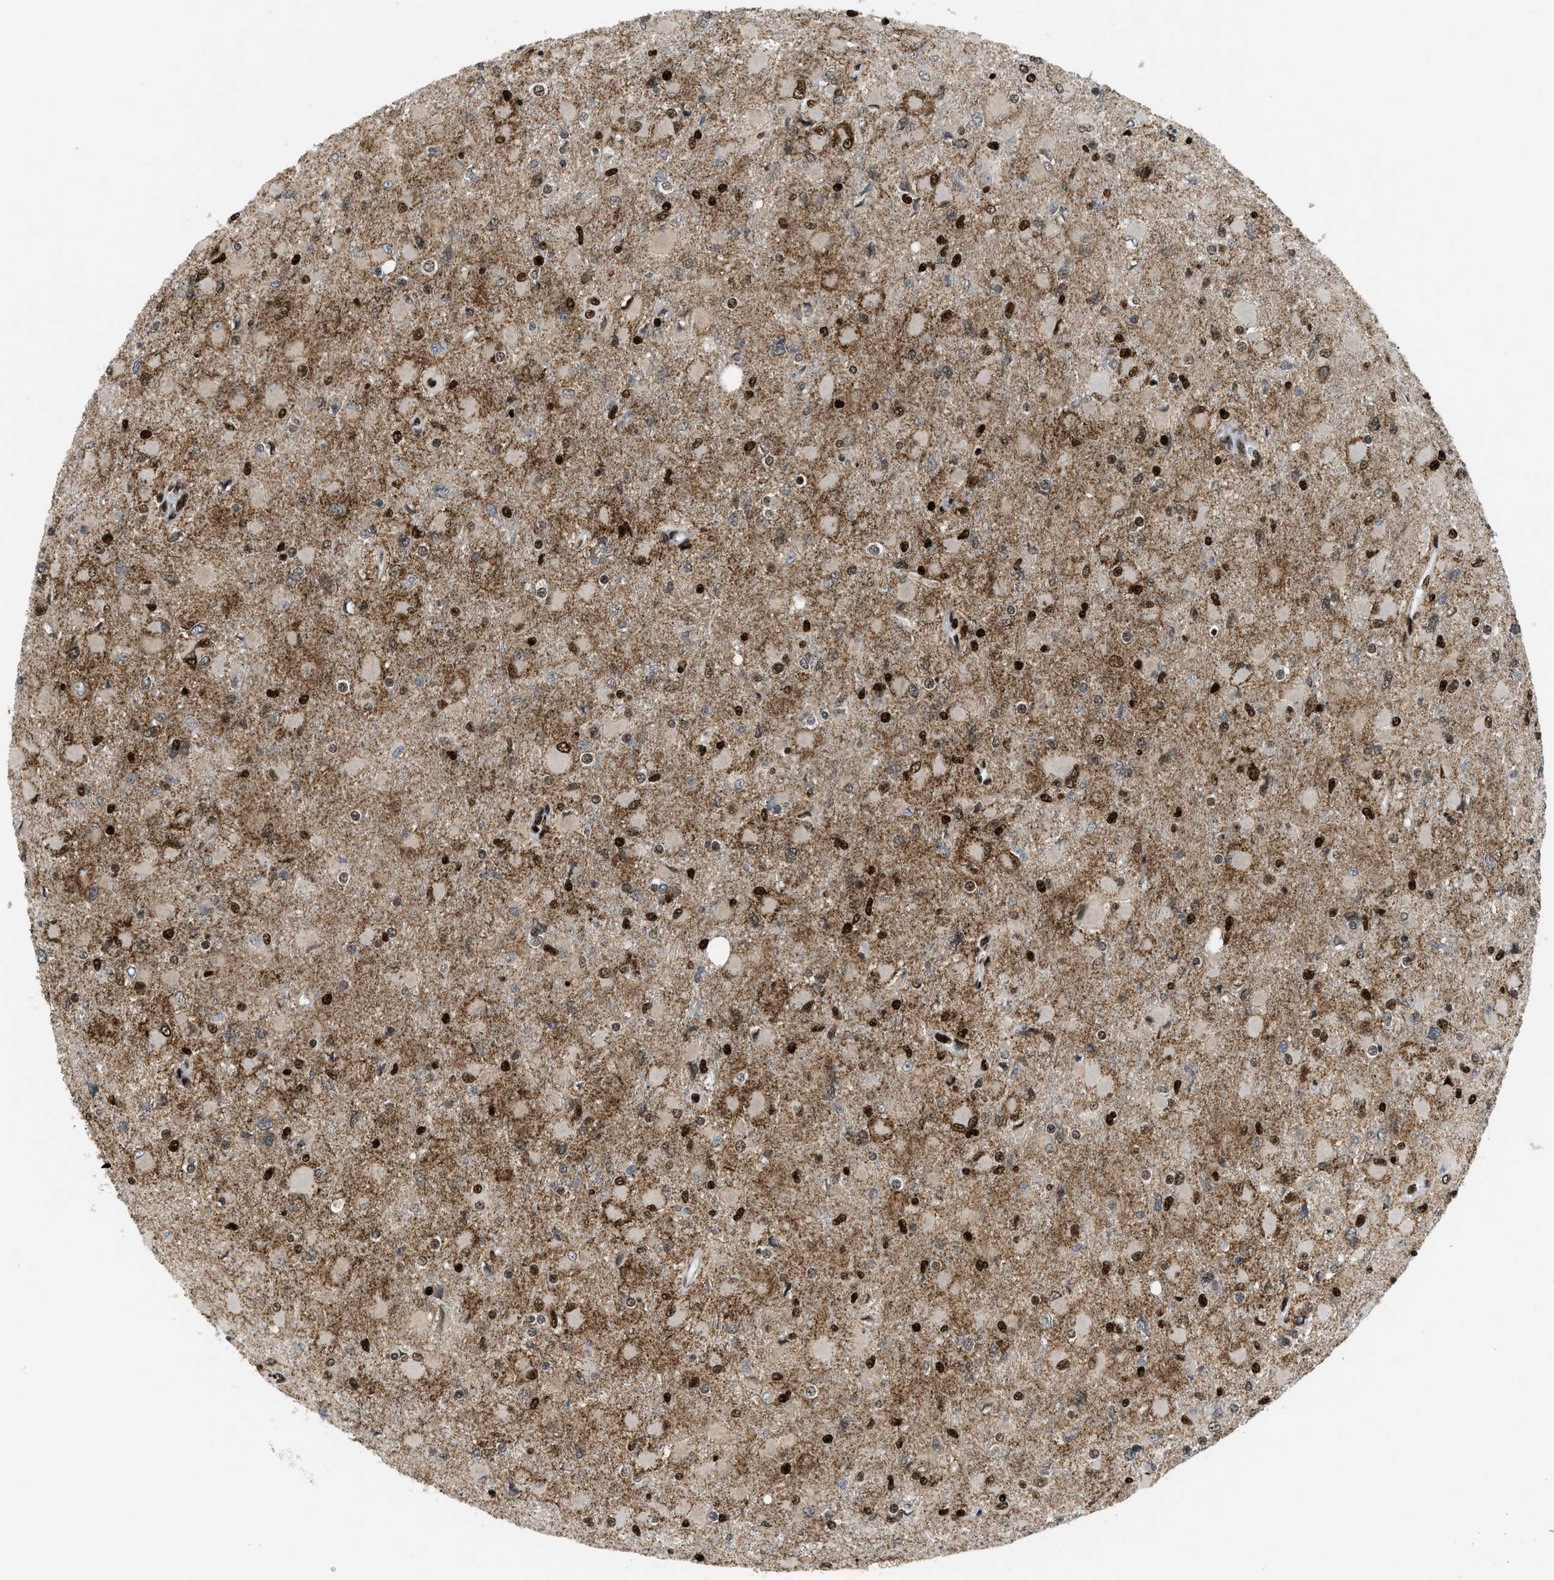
{"staining": {"intensity": "strong", "quantity": "25%-75%", "location": "nuclear"}, "tissue": "glioma", "cell_type": "Tumor cells", "image_type": "cancer", "snomed": [{"axis": "morphology", "description": "Glioma, malignant, High grade"}, {"axis": "topography", "description": "Cerebral cortex"}], "caption": "A high-resolution histopathology image shows immunohistochemistry (IHC) staining of high-grade glioma (malignant), which demonstrates strong nuclear positivity in about 25%-75% of tumor cells. The staining was performed using DAB, with brown indicating positive protein expression. Nuclei are stained blue with hematoxylin.", "gene": "RFX5", "patient": {"sex": "female", "age": 36}}